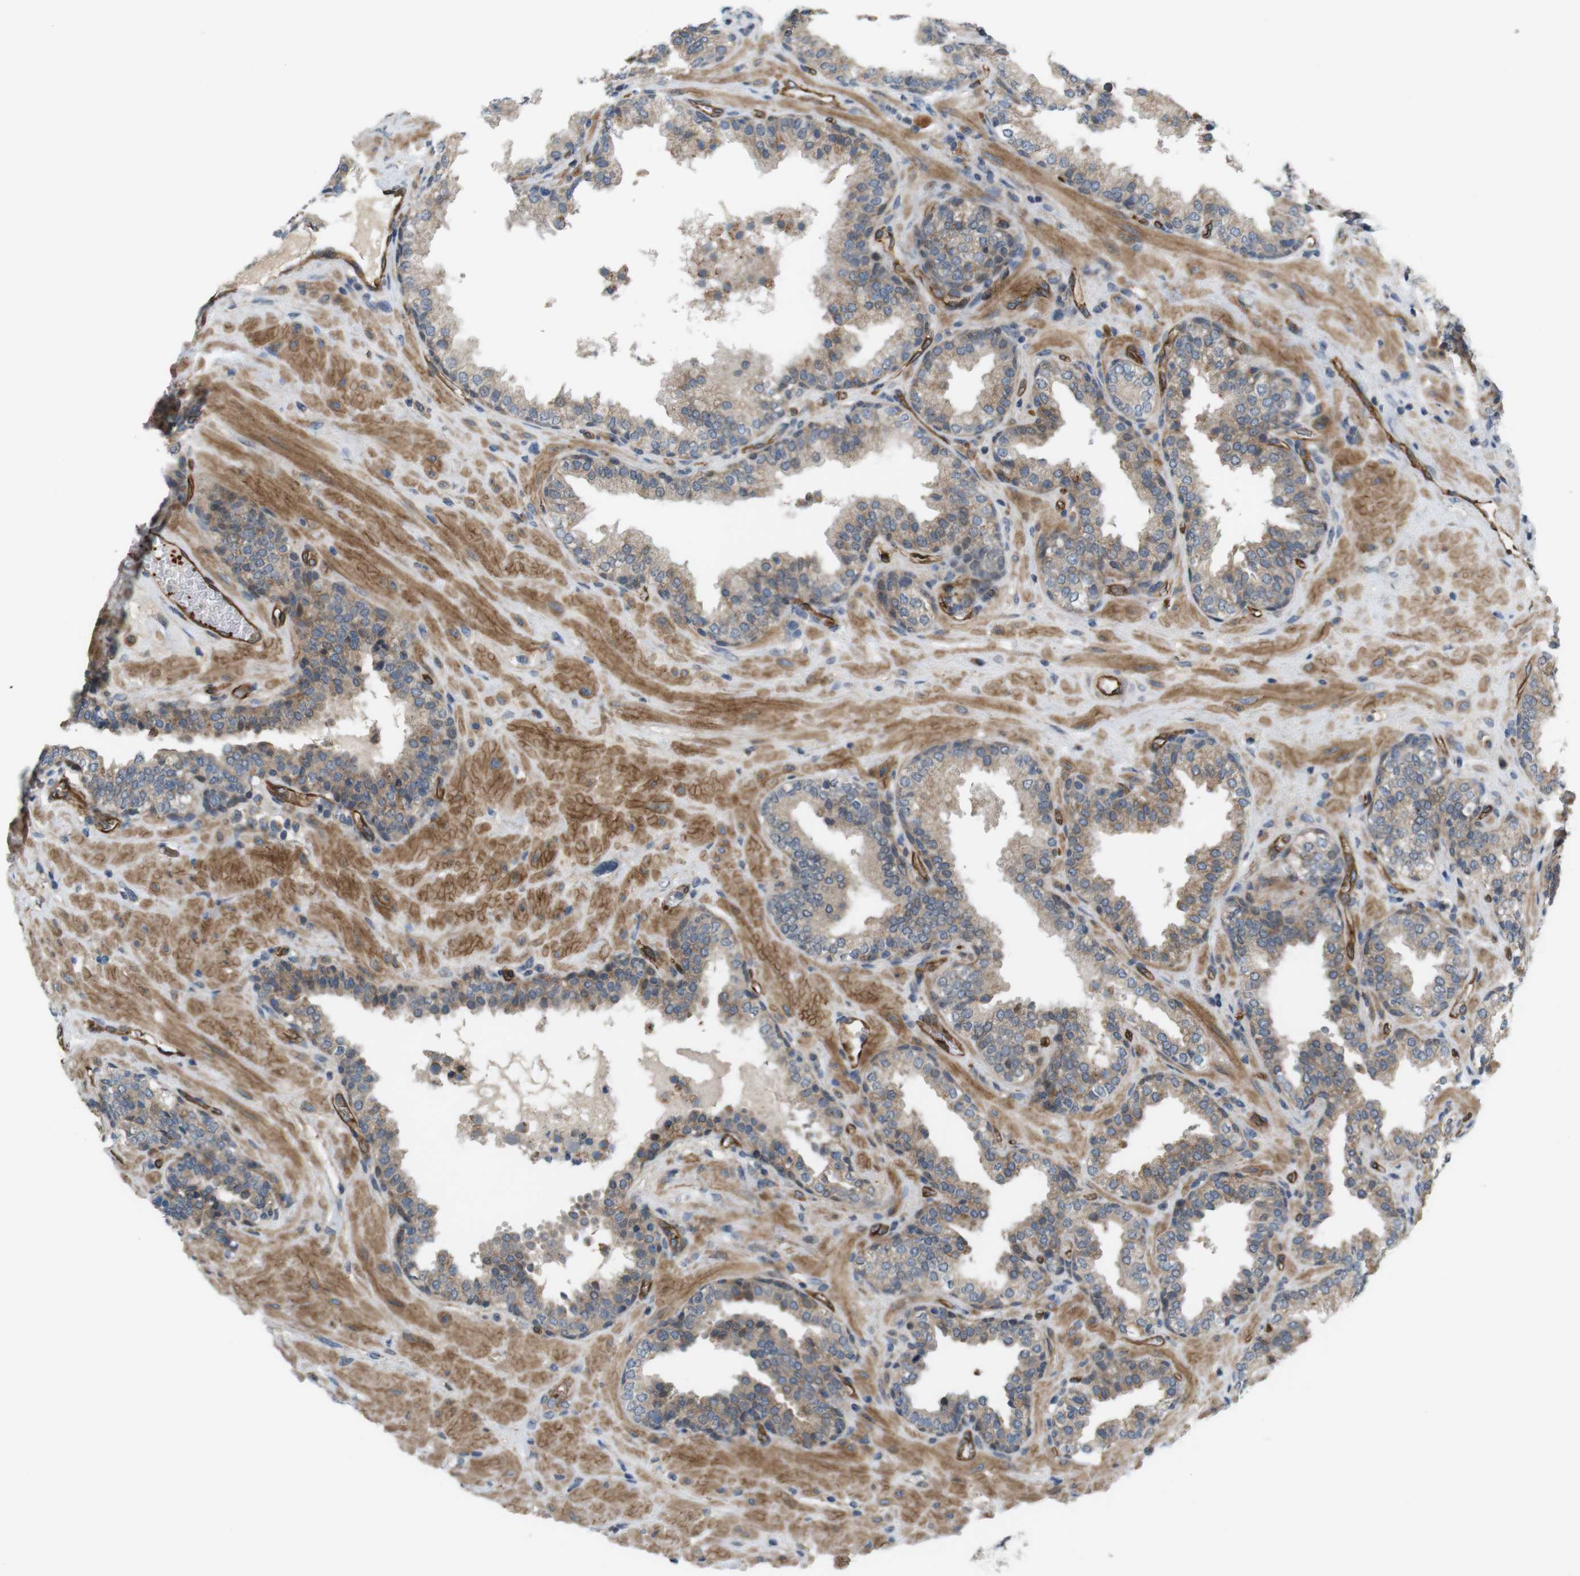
{"staining": {"intensity": "weak", "quantity": "25%-75%", "location": "cytoplasmic/membranous"}, "tissue": "prostate", "cell_type": "Glandular cells", "image_type": "normal", "snomed": [{"axis": "morphology", "description": "Normal tissue, NOS"}, {"axis": "topography", "description": "Prostate"}], "caption": "The micrograph reveals a brown stain indicating the presence of a protein in the cytoplasmic/membranous of glandular cells in prostate. (Brightfield microscopy of DAB IHC at high magnification).", "gene": "BVES", "patient": {"sex": "male", "age": 51}}